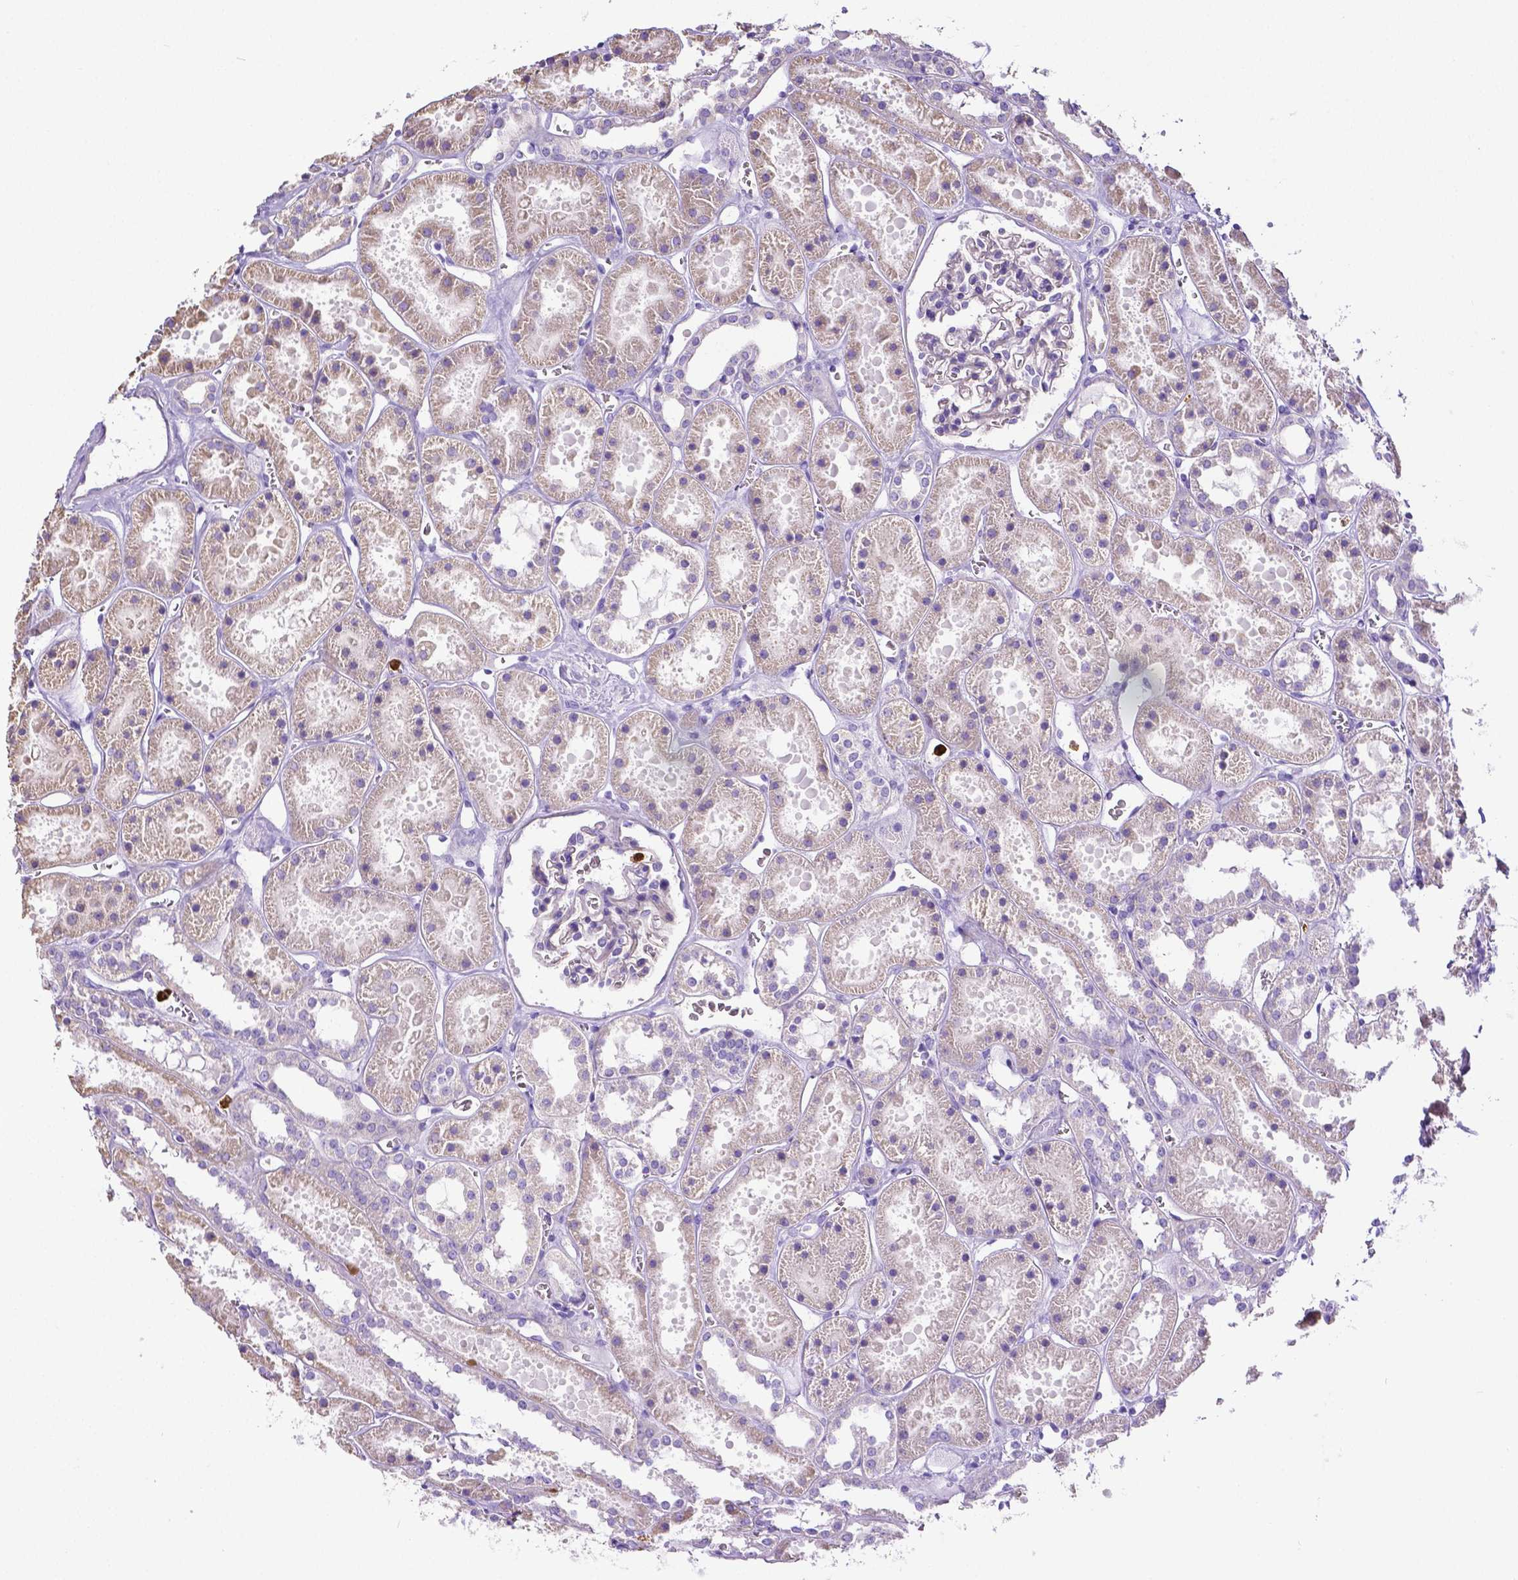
{"staining": {"intensity": "negative", "quantity": "none", "location": "none"}, "tissue": "kidney", "cell_type": "Cells in glomeruli", "image_type": "normal", "snomed": [{"axis": "morphology", "description": "Normal tissue, NOS"}, {"axis": "topography", "description": "Kidney"}], "caption": "IHC photomicrograph of unremarkable kidney stained for a protein (brown), which reveals no staining in cells in glomeruli.", "gene": "MMP9", "patient": {"sex": "female", "age": 41}}